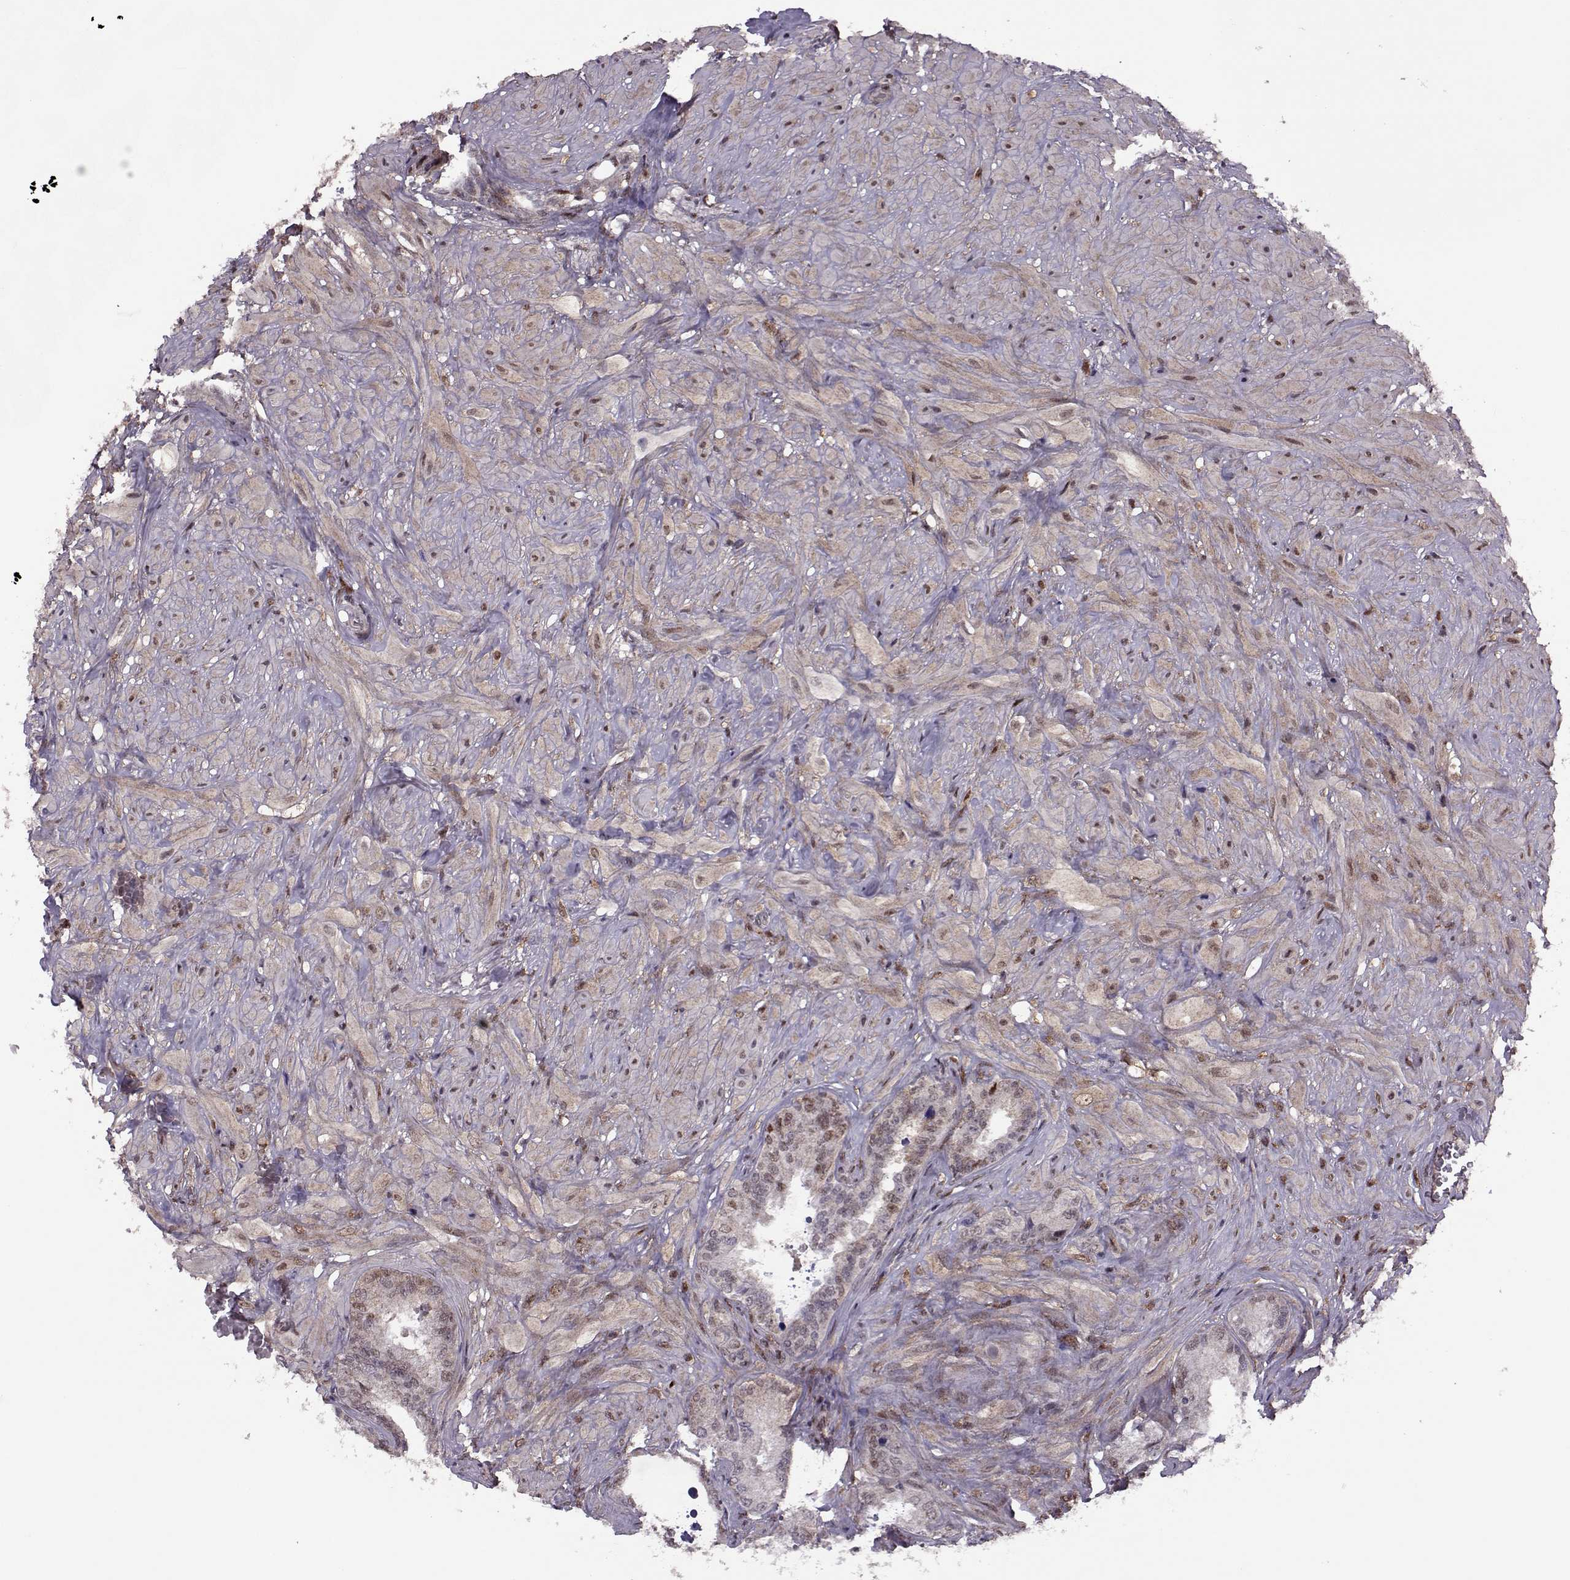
{"staining": {"intensity": "weak", "quantity": "<25%", "location": "nuclear"}, "tissue": "seminal vesicle", "cell_type": "Glandular cells", "image_type": "normal", "snomed": [{"axis": "morphology", "description": "Normal tissue, NOS"}, {"axis": "topography", "description": "Seminal veicle"}], "caption": "Immunohistochemistry micrograph of normal seminal vesicle stained for a protein (brown), which displays no positivity in glandular cells. Nuclei are stained in blue.", "gene": "CDK4", "patient": {"sex": "male", "age": 72}}